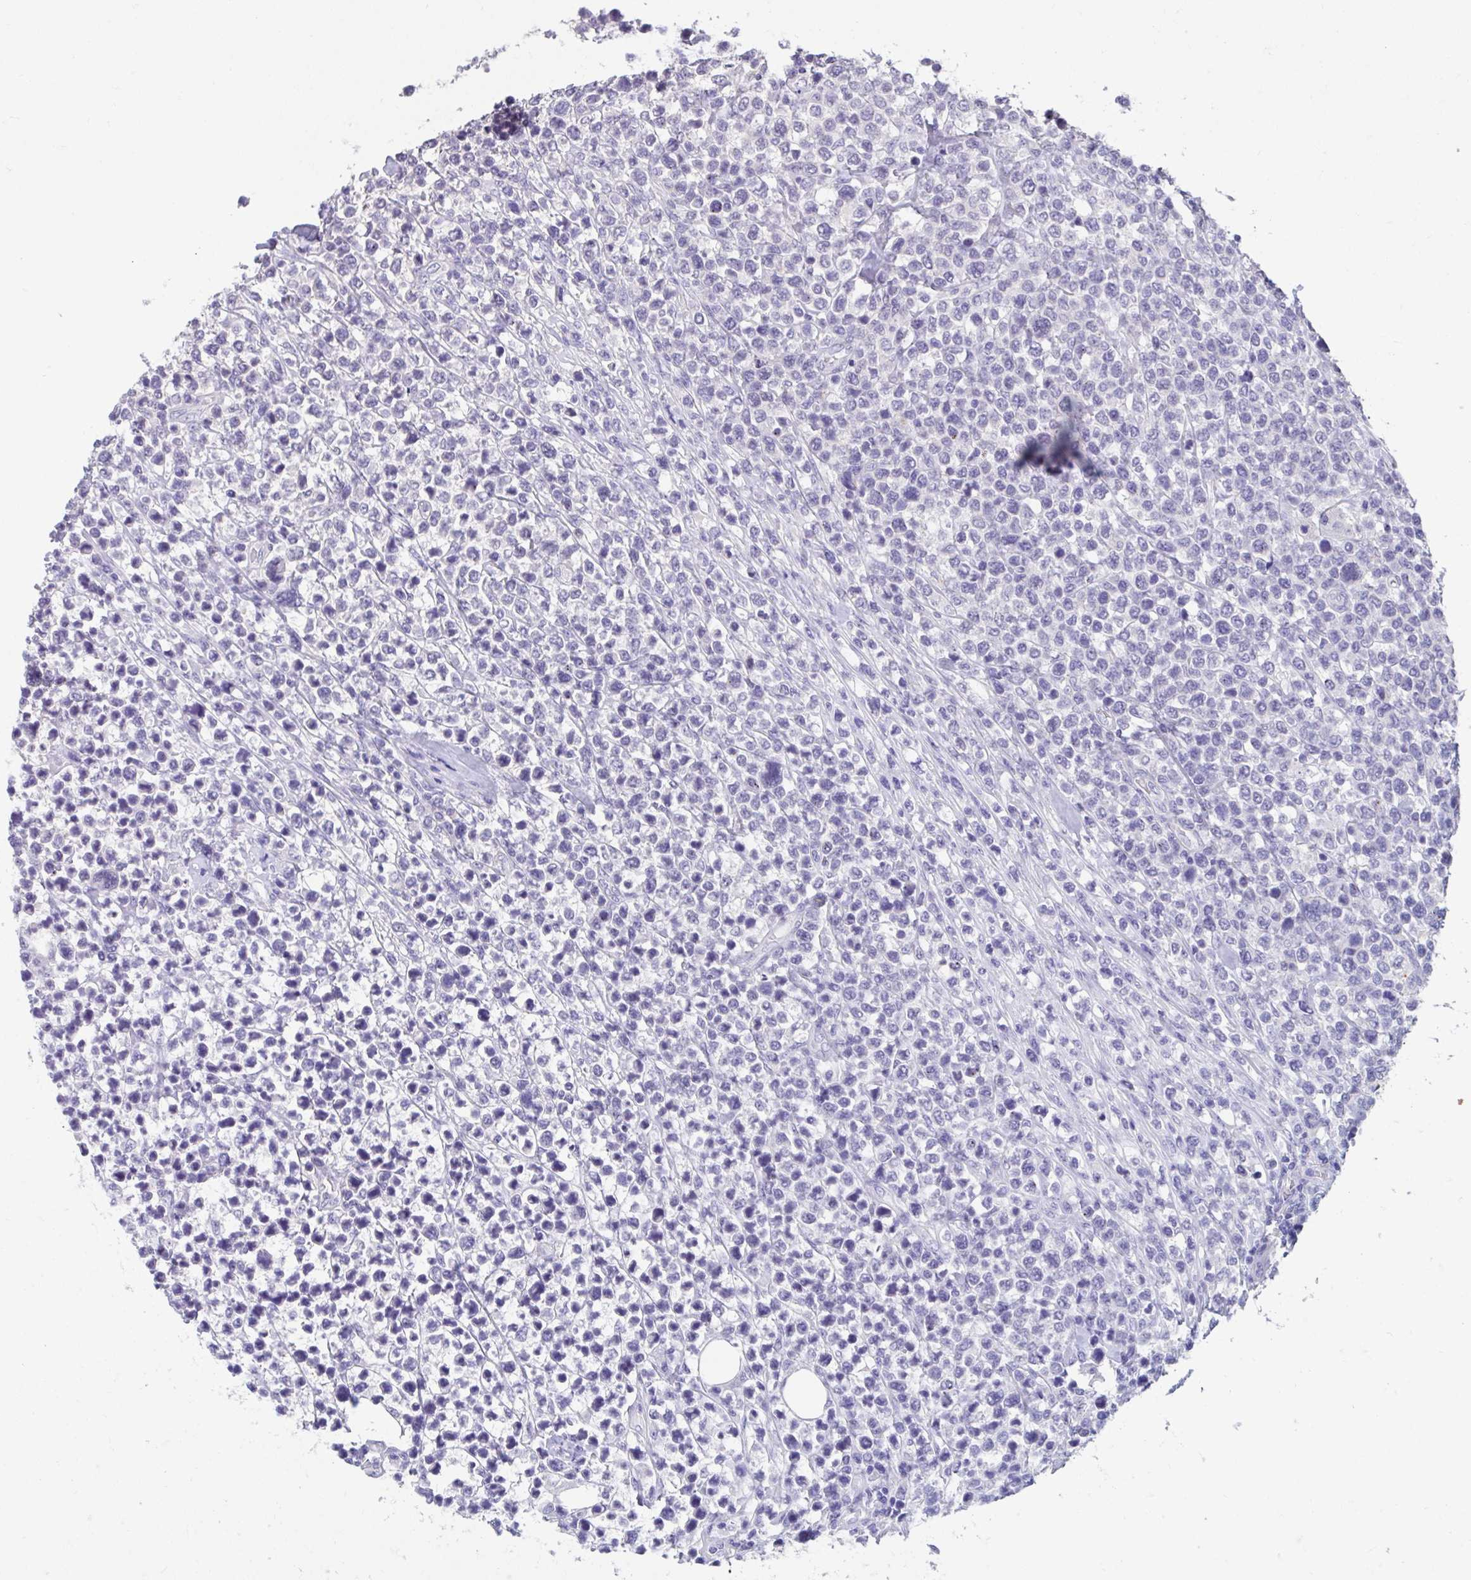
{"staining": {"intensity": "negative", "quantity": "none", "location": "none"}, "tissue": "lymphoma", "cell_type": "Tumor cells", "image_type": "cancer", "snomed": [{"axis": "morphology", "description": "Malignant lymphoma, non-Hodgkin's type, High grade"}, {"axis": "topography", "description": "Soft tissue"}], "caption": "A high-resolution histopathology image shows immunohistochemistry (IHC) staining of lymphoma, which demonstrates no significant expression in tumor cells.", "gene": "GPR162", "patient": {"sex": "female", "age": 56}}